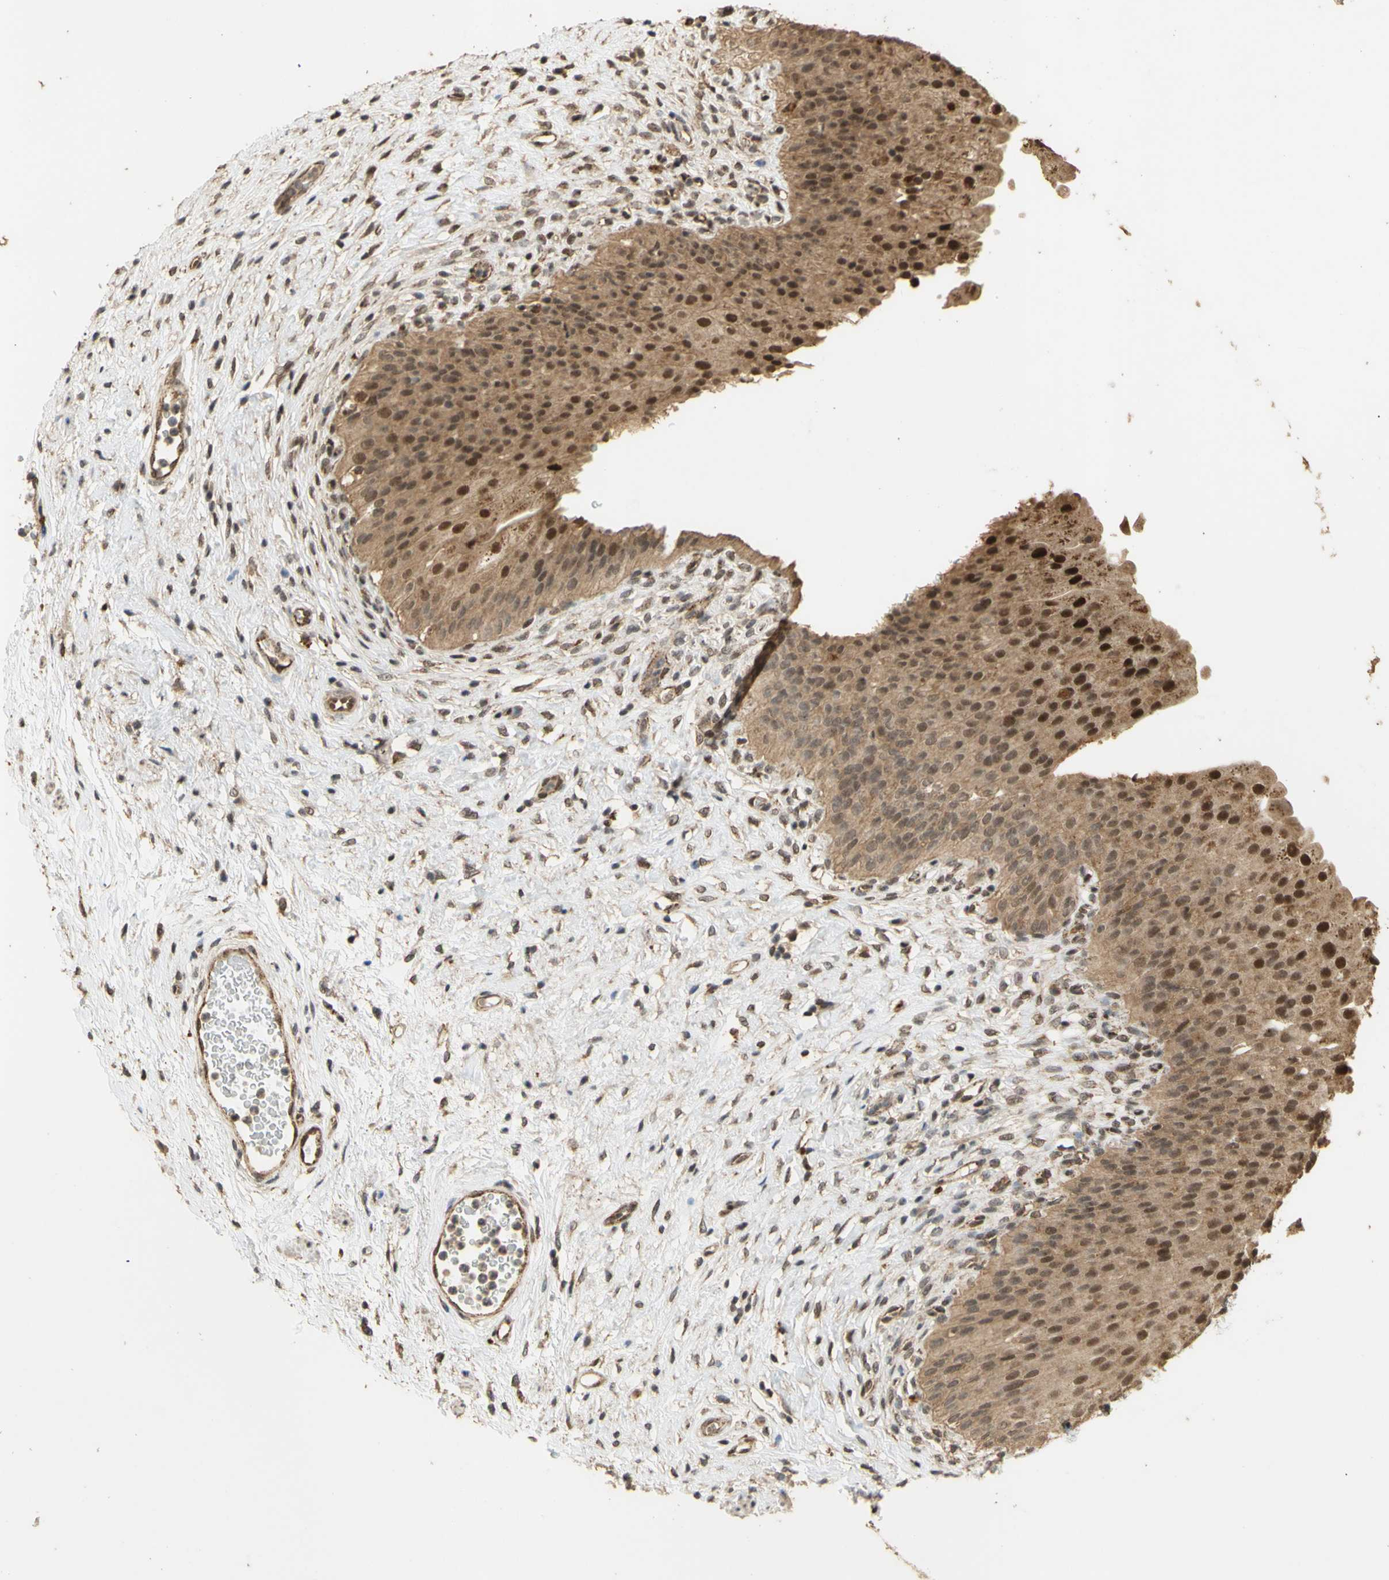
{"staining": {"intensity": "strong", "quantity": ">75%", "location": "cytoplasmic/membranous,nuclear"}, "tissue": "urinary bladder", "cell_type": "Urothelial cells", "image_type": "normal", "snomed": [{"axis": "morphology", "description": "Normal tissue, NOS"}, {"axis": "morphology", "description": "Urothelial carcinoma, High grade"}, {"axis": "topography", "description": "Urinary bladder"}], "caption": "Immunohistochemical staining of unremarkable urinary bladder exhibits strong cytoplasmic/membranous,nuclear protein staining in approximately >75% of urothelial cells. (Brightfield microscopy of DAB IHC at high magnification).", "gene": "GTF2E2", "patient": {"sex": "male", "age": 46}}